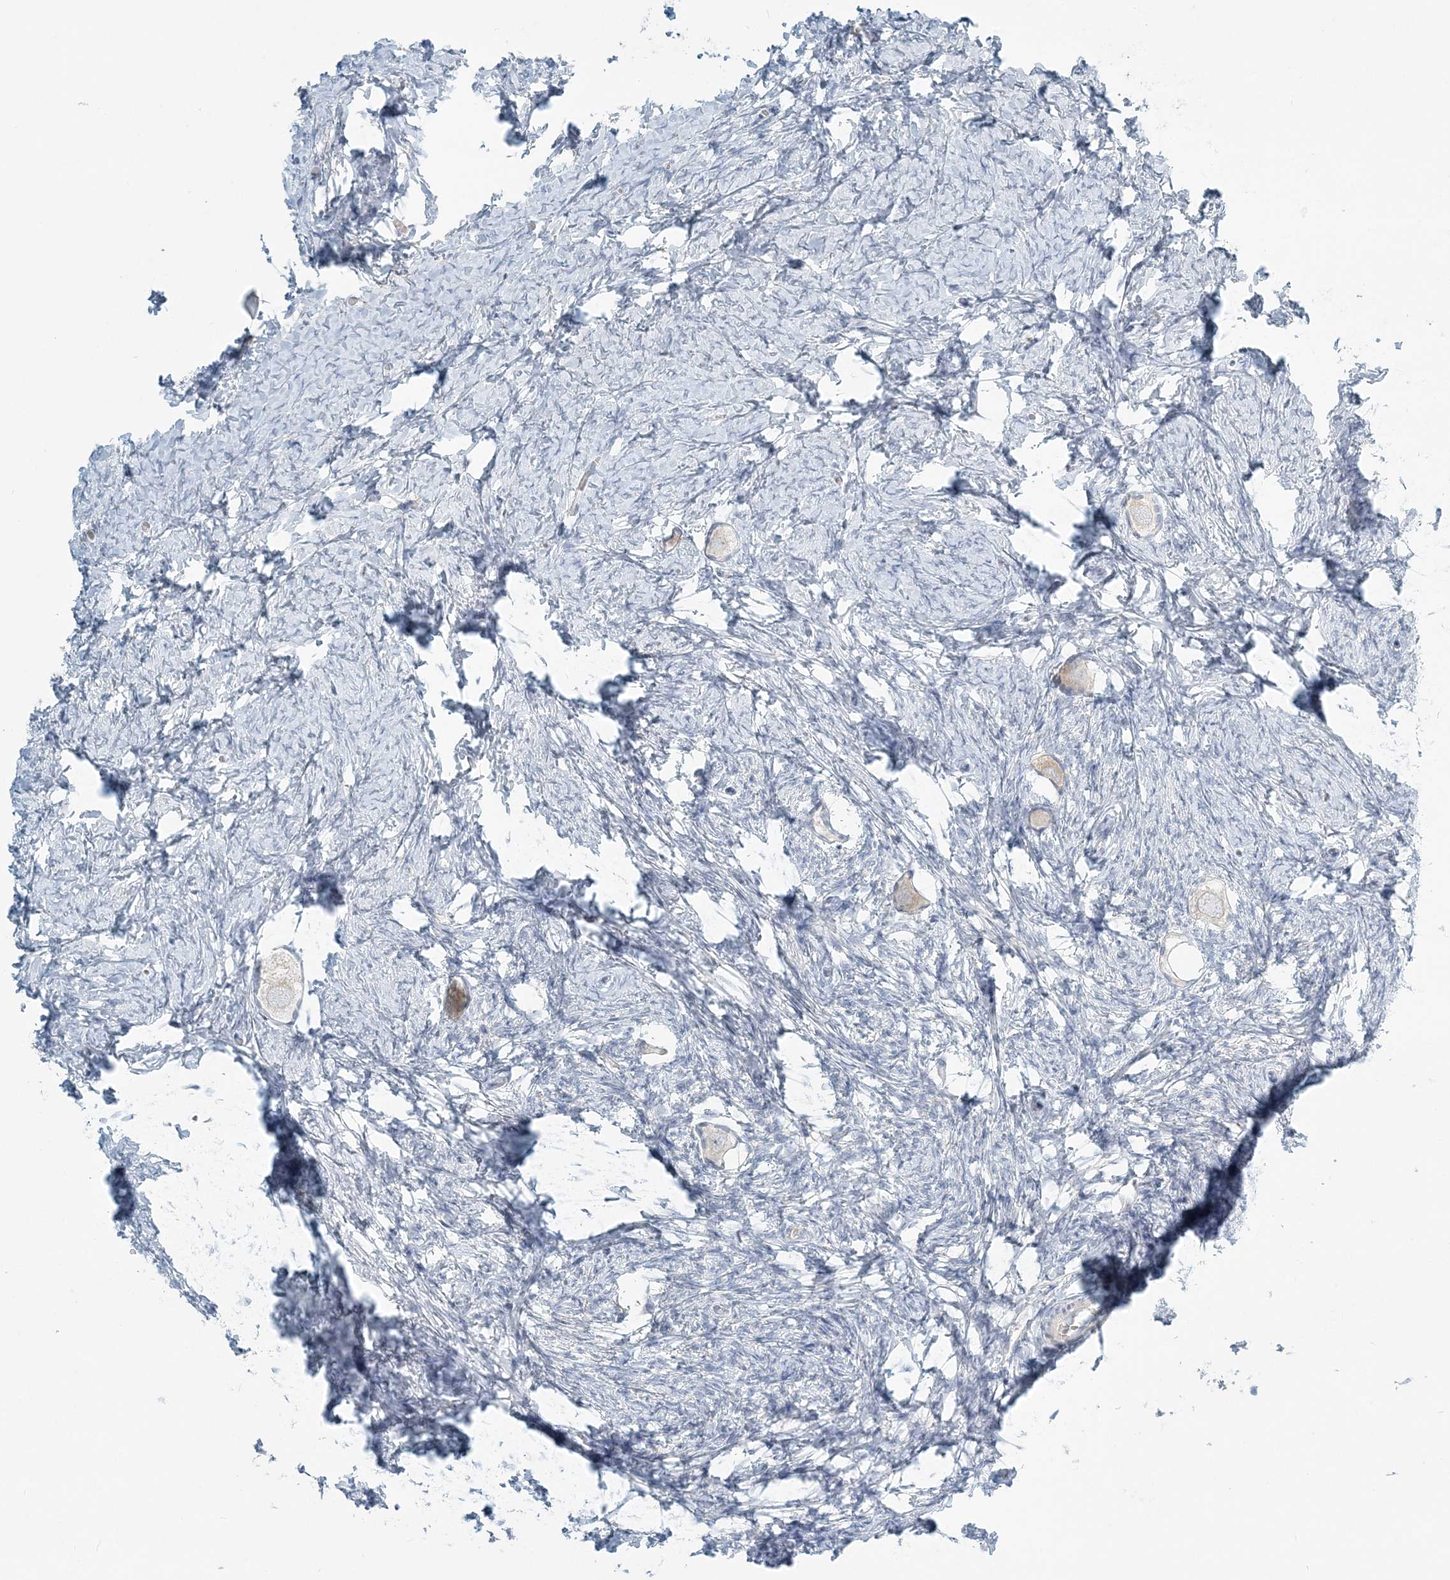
{"staining": {"intensity": "weak", "quantity": "<25%", "location": "cytoplasmic/membranous"}, "tissue": "ovary", "cell_type": "Follicle cells", "image_type": "normal", "snomed": [{"axis": "morphology", "description": "Normal tissue, NOS"}, {"axis": "topography", "description": "Ovary"}], "caption": "An image of ovary stained for a protein exhibits no brown staining in follicle cells. (Stains: DAB immunohistochemistry with hematoxylin counter stain, Microscopy: brightfield microscopy at high magnification).", "gene": "NAA11", "patient": {"sex": "female", "age": 27}}